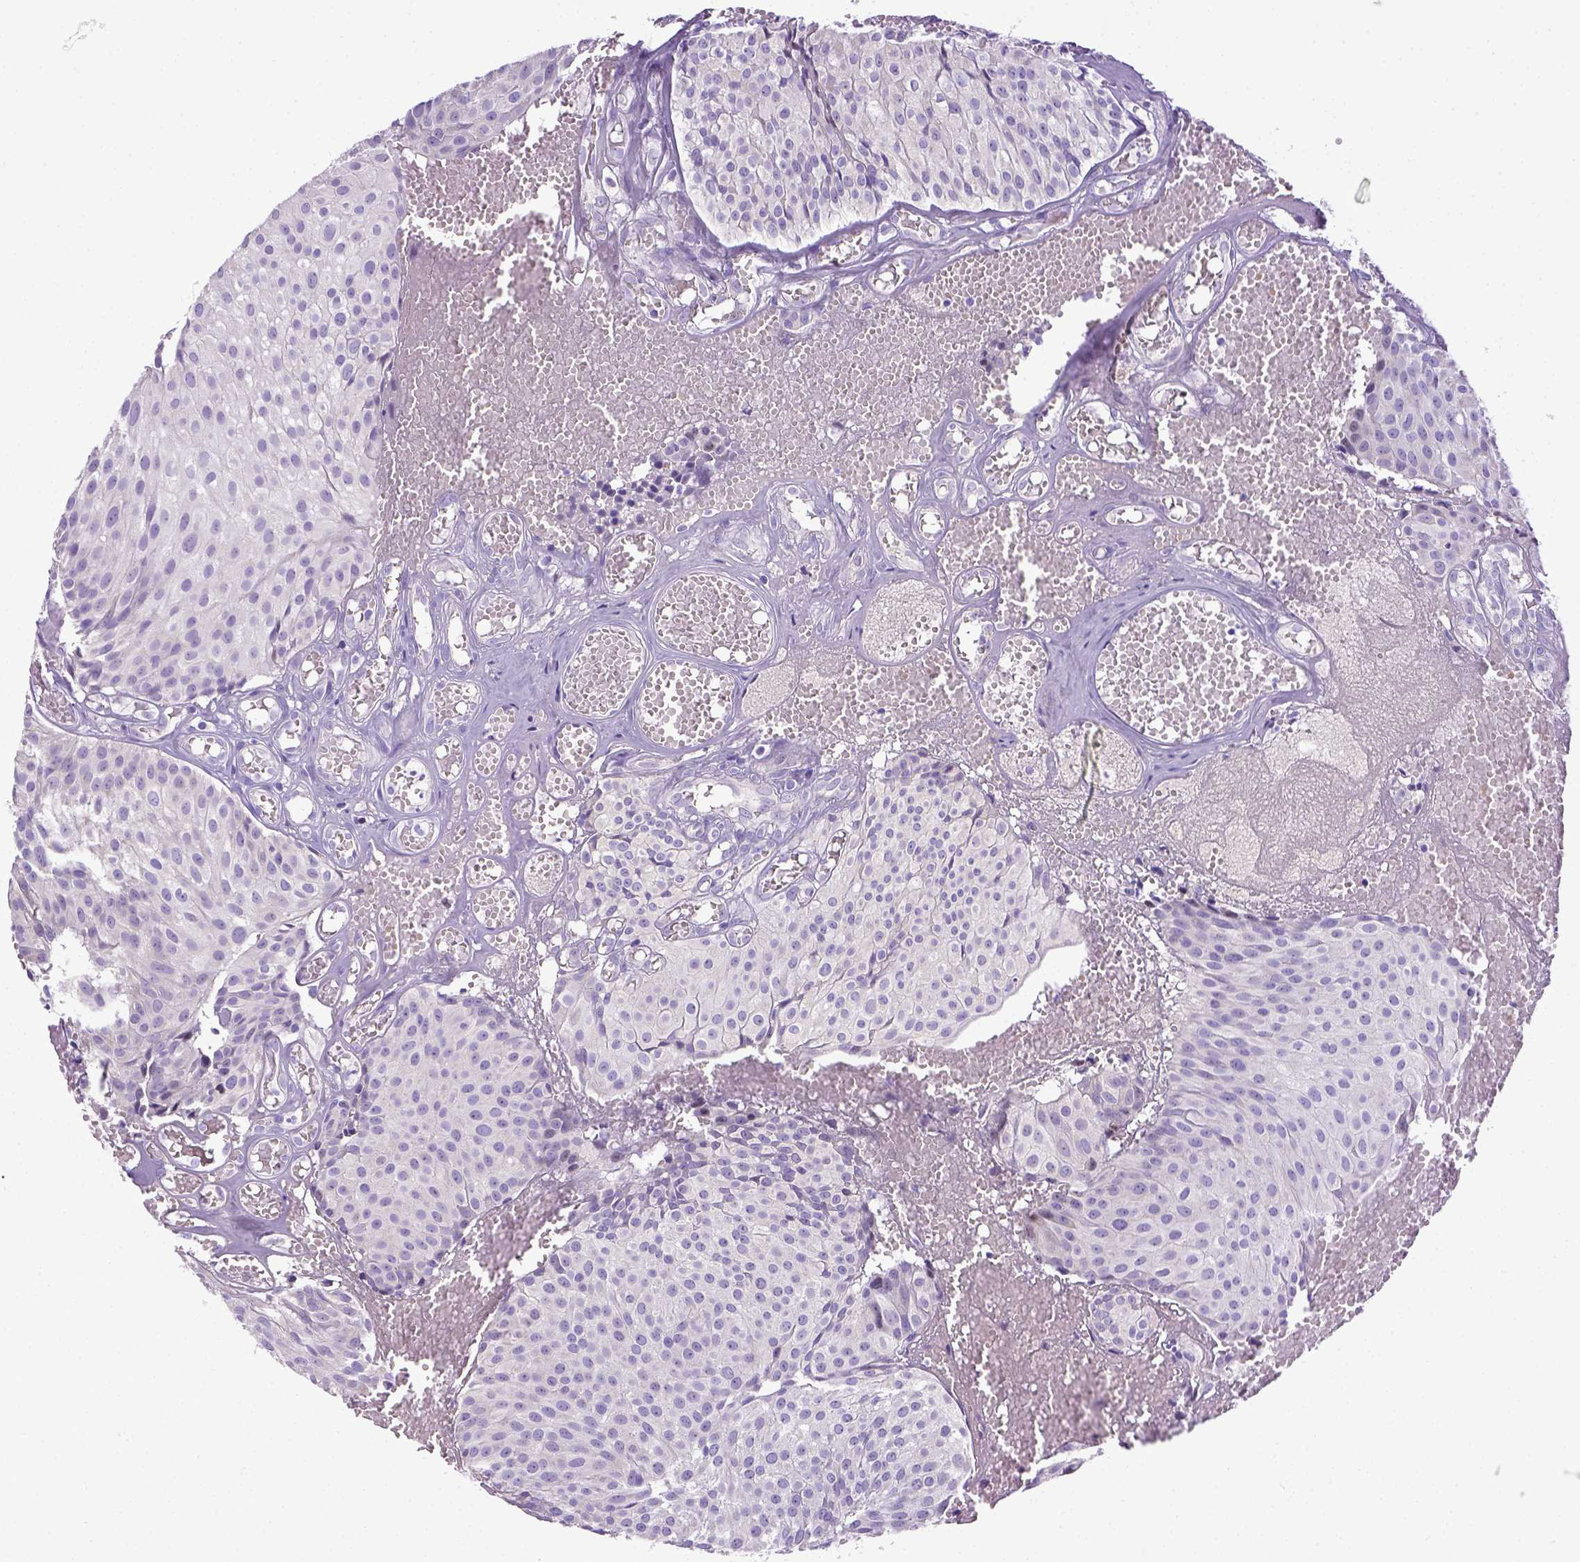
{"staining": {"intensity": "negative", "quantity": "none", "location": "none"}, "tissue": "urothelial cancer", "cell_type": "Tumor cells", "image_type": "cancer", "snomed": [{"axis": "morphology", "description": "Urothelial carcinoma, Low grade"}, {"axis": "topography", "description": "Urinary bladder"}], "caption": "Low-grade urothelial carcinoma stained for a protein using IHC demonstrates no staining tumor cells.", "gene": "CD40", "patient": {"sex": "male", "age": 63}}